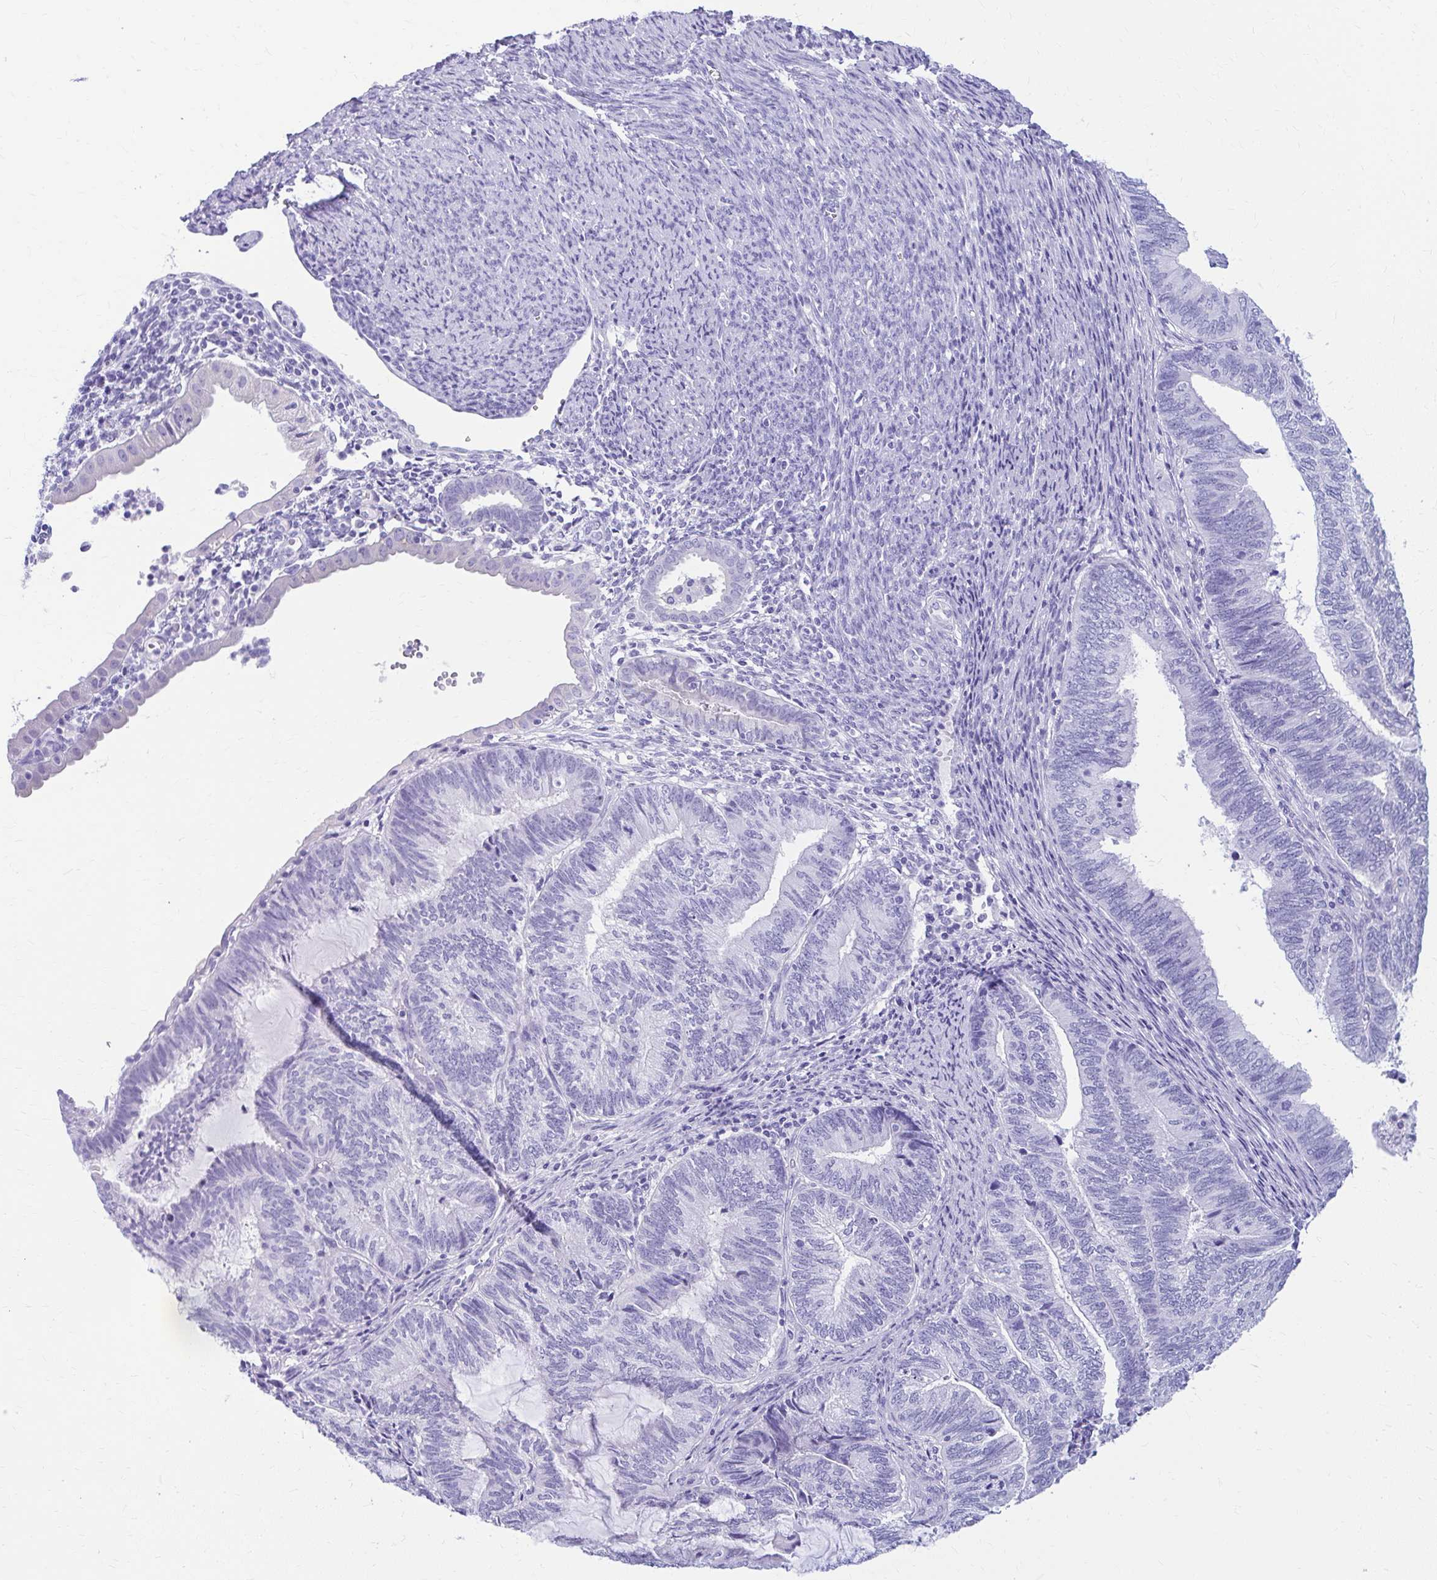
{"staining": {"intensity": "negative", "quantity": "none", "location": "none"}, "tissue": "endometrial cancer", "cell_type": "Tumor cells", "image_type": "cancer", "snomed": [{"axis": "morphology", "description": "Adenocarcinoma, NOS"}, {"axis": "topography", "description": "Uterus"}, {"axis": "topography", "description": "Endometrium"}], "caption": "Immunohistochemistry (IHC) histopathology image of neoplastic tissue: human endometrial cancer (adenocarcinoma) stained with DAB reveals no significant protein expression in tumor cells.", "gene": "NSG2", "patient": {"sex": "female", "age": 70}}